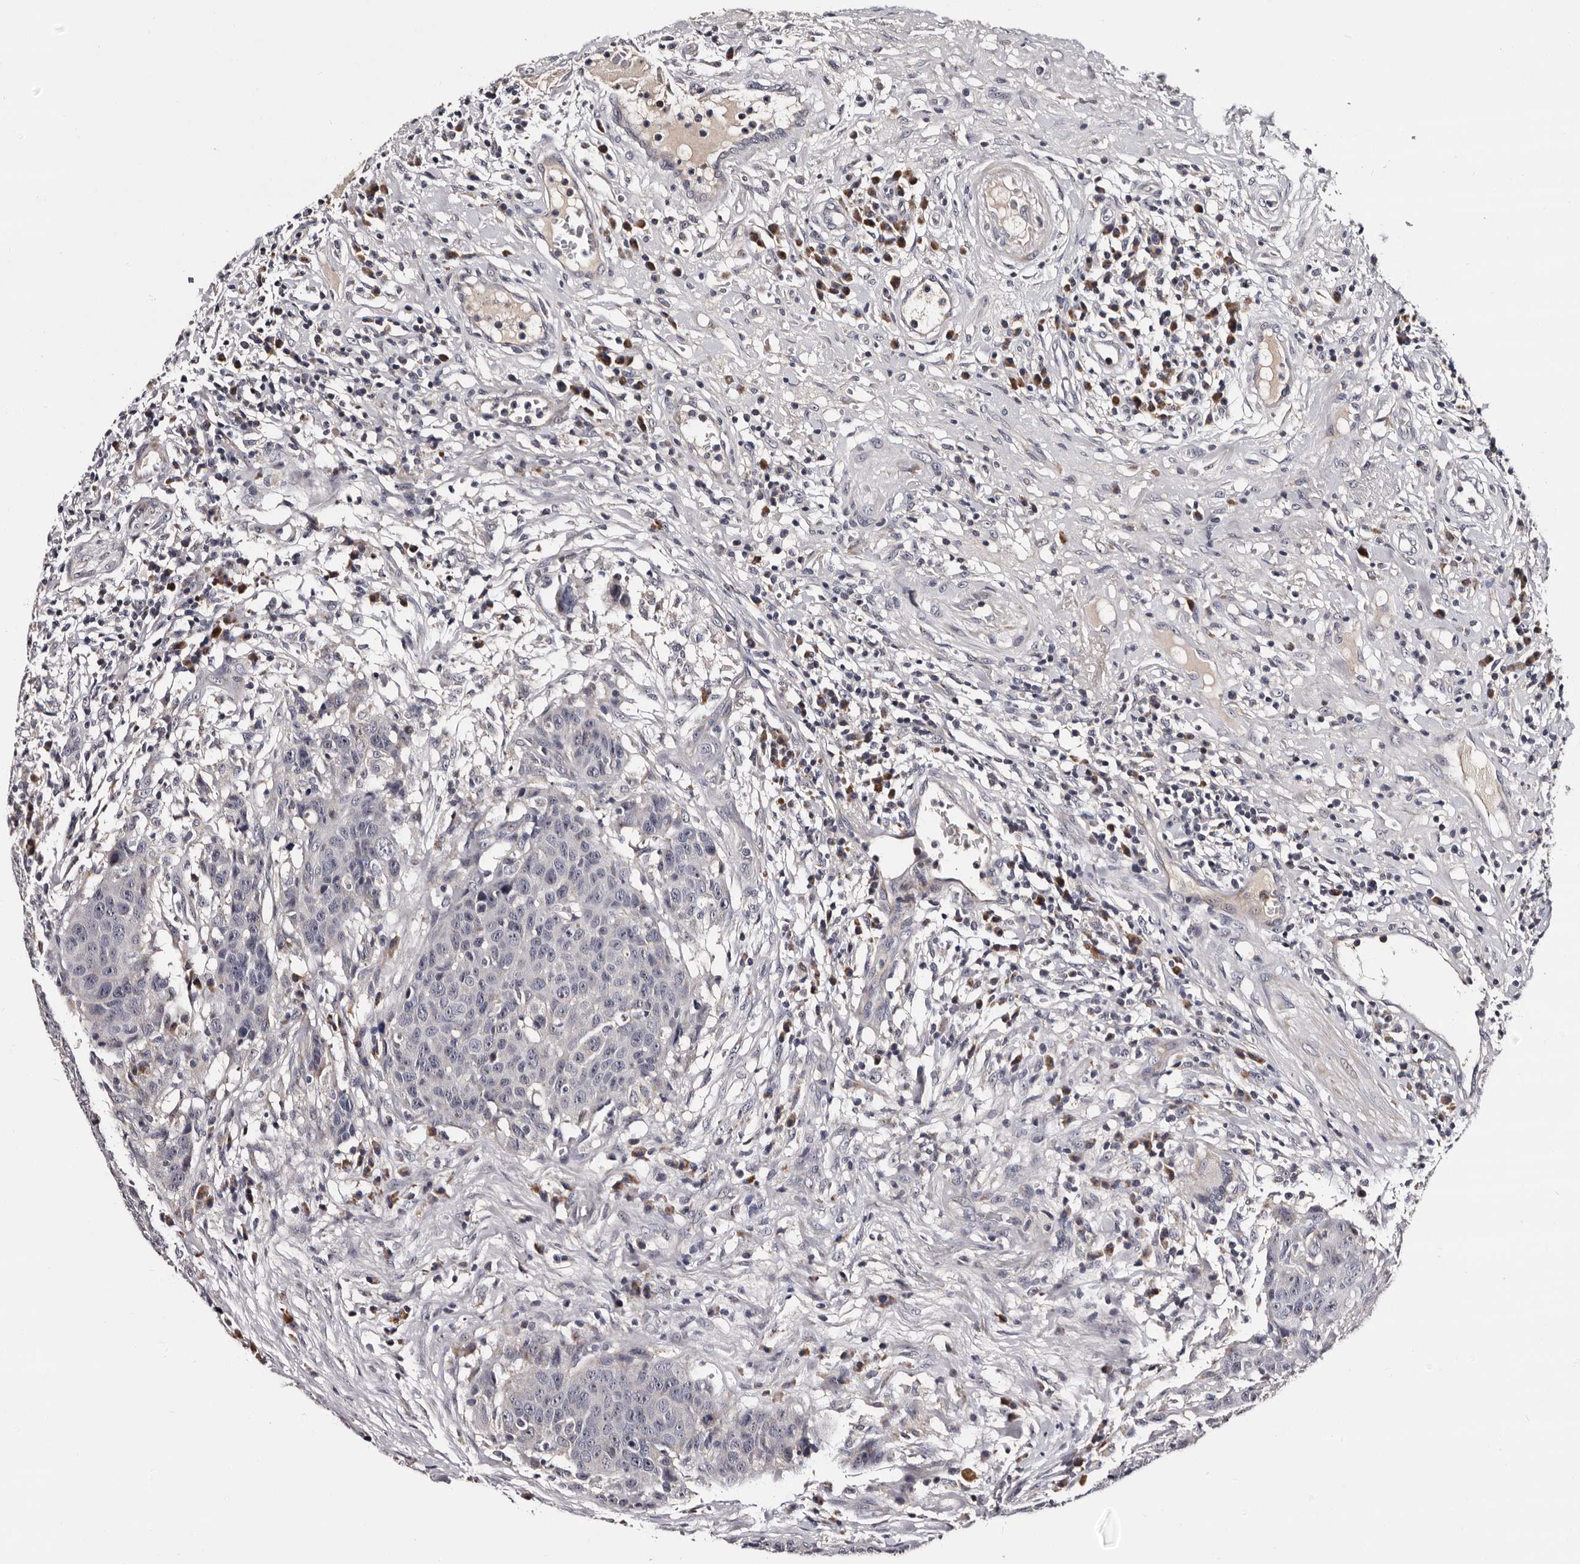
{"staining": {"intensity": "negative", "quantity": "none", "location": "none"}, "tissue": "head and neck cancer", "cell_type": "Tumor cells", "image_type": "cancer", "snomed": [{"axis": "morphology", "description": "Squamous cell carcinoma, NOS"}, {"axis": "topography", "description": "Head-Neck"}], "caption": "Tumor cells are negative for protein expression in human head and neck squamous cell carcinoma.", "gene": "TAF4B", "patient": {"sex": "male", "age": 66}}